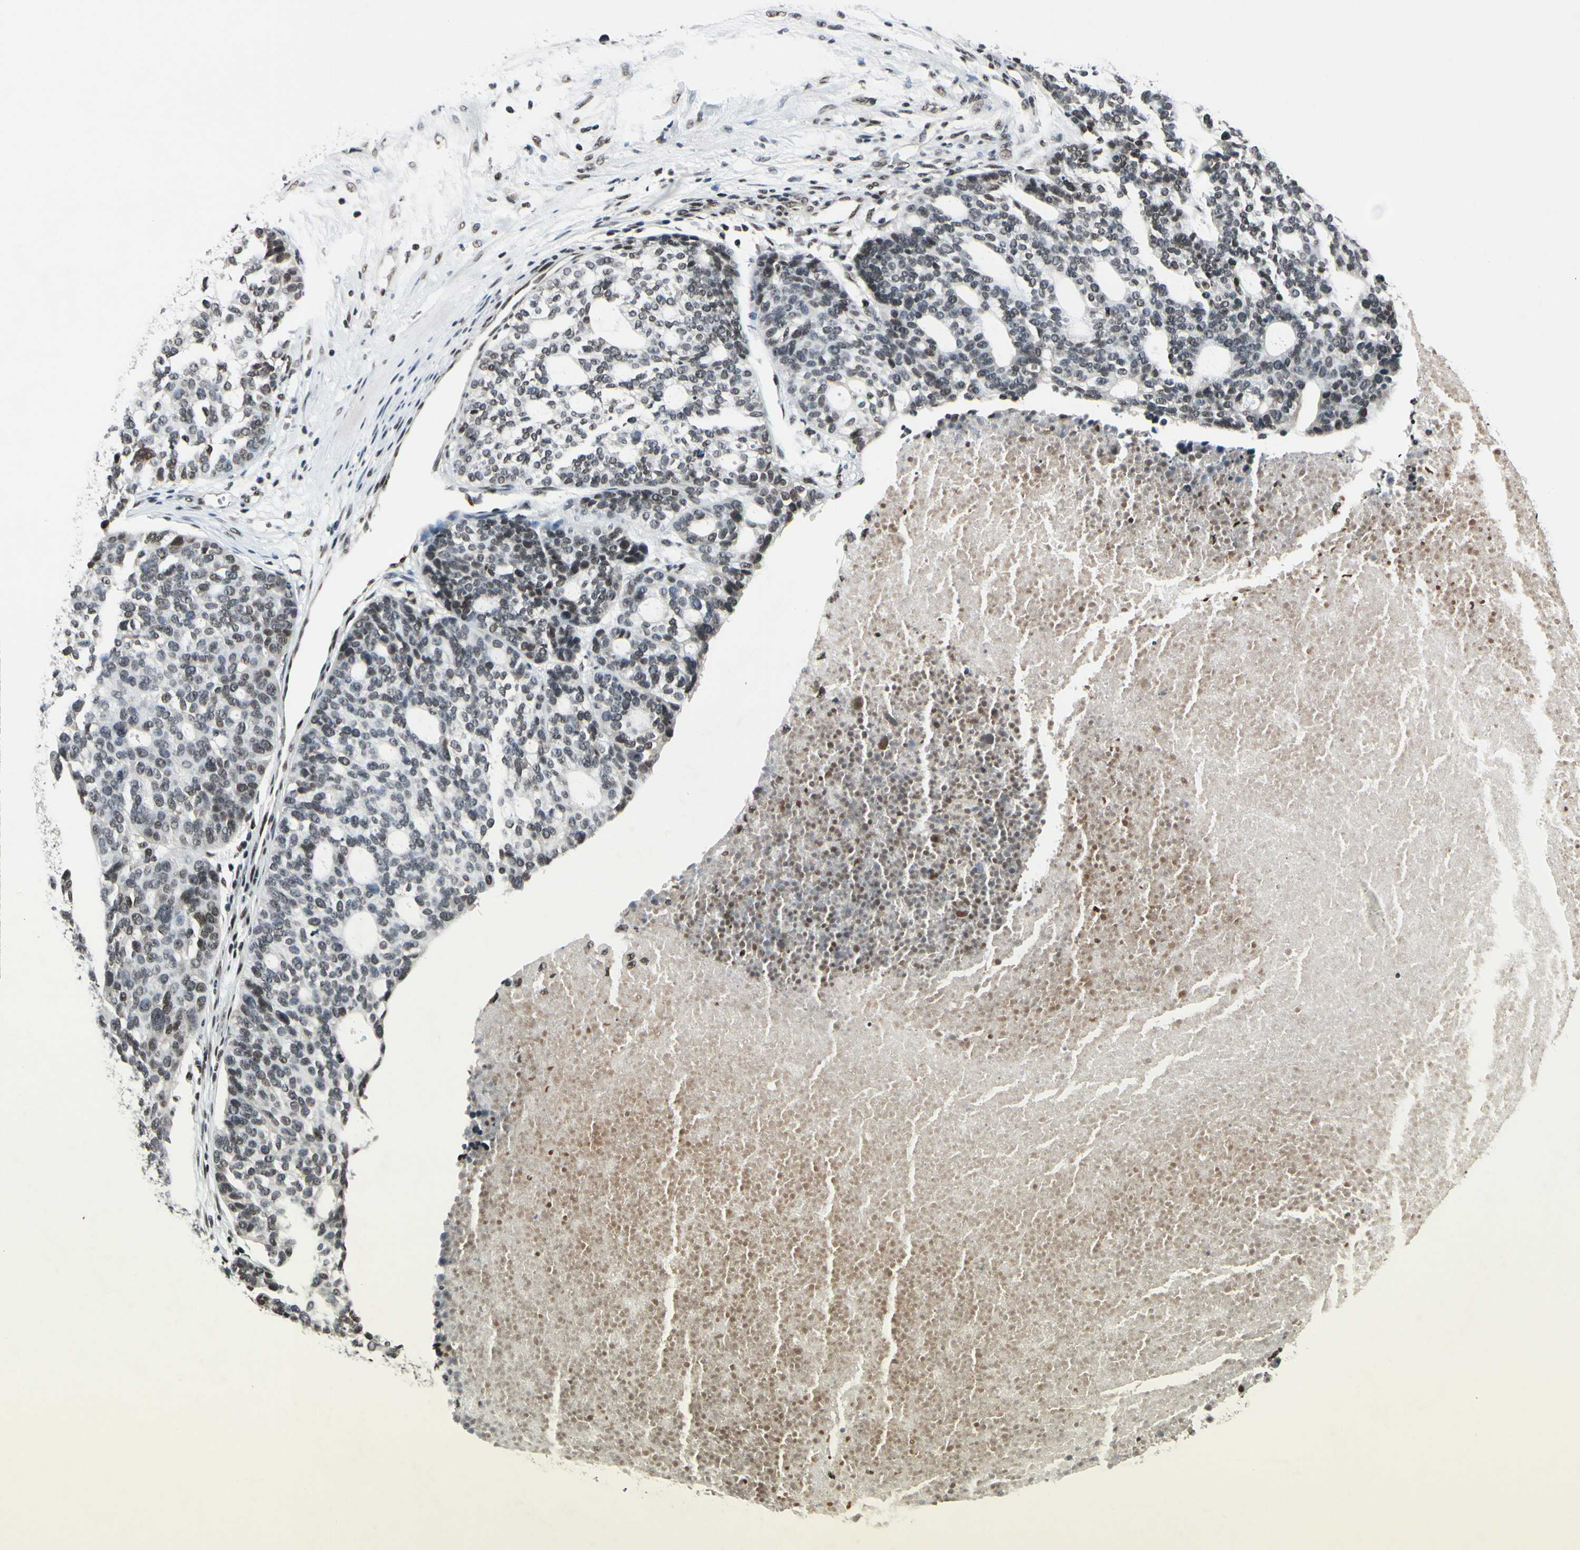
{"staining": {"intensity": "moderate", "quantity": "25%-75%", "location": "nuclear"}, "tissue": "ovarian cancer", "cell_type": "Tumor cells", "image_type": "cancer", "snomed": [{"axis": "morphology", "description": "Cystadenocarcinoma, serous, NOS"}, {"axis": "topography", "description": "Ovary"}], "caption": "An immunohistochemistry (IHC) image of neoplastic tissue is shown. Protein staining in brown labels moderate nuclear positivity in ovarian cancer within tumor cells. (Brightfield microscopy of DAB IHC at high magnification).", "gene": "RECQL", "patient": {"sex": "female", "age": 59}}